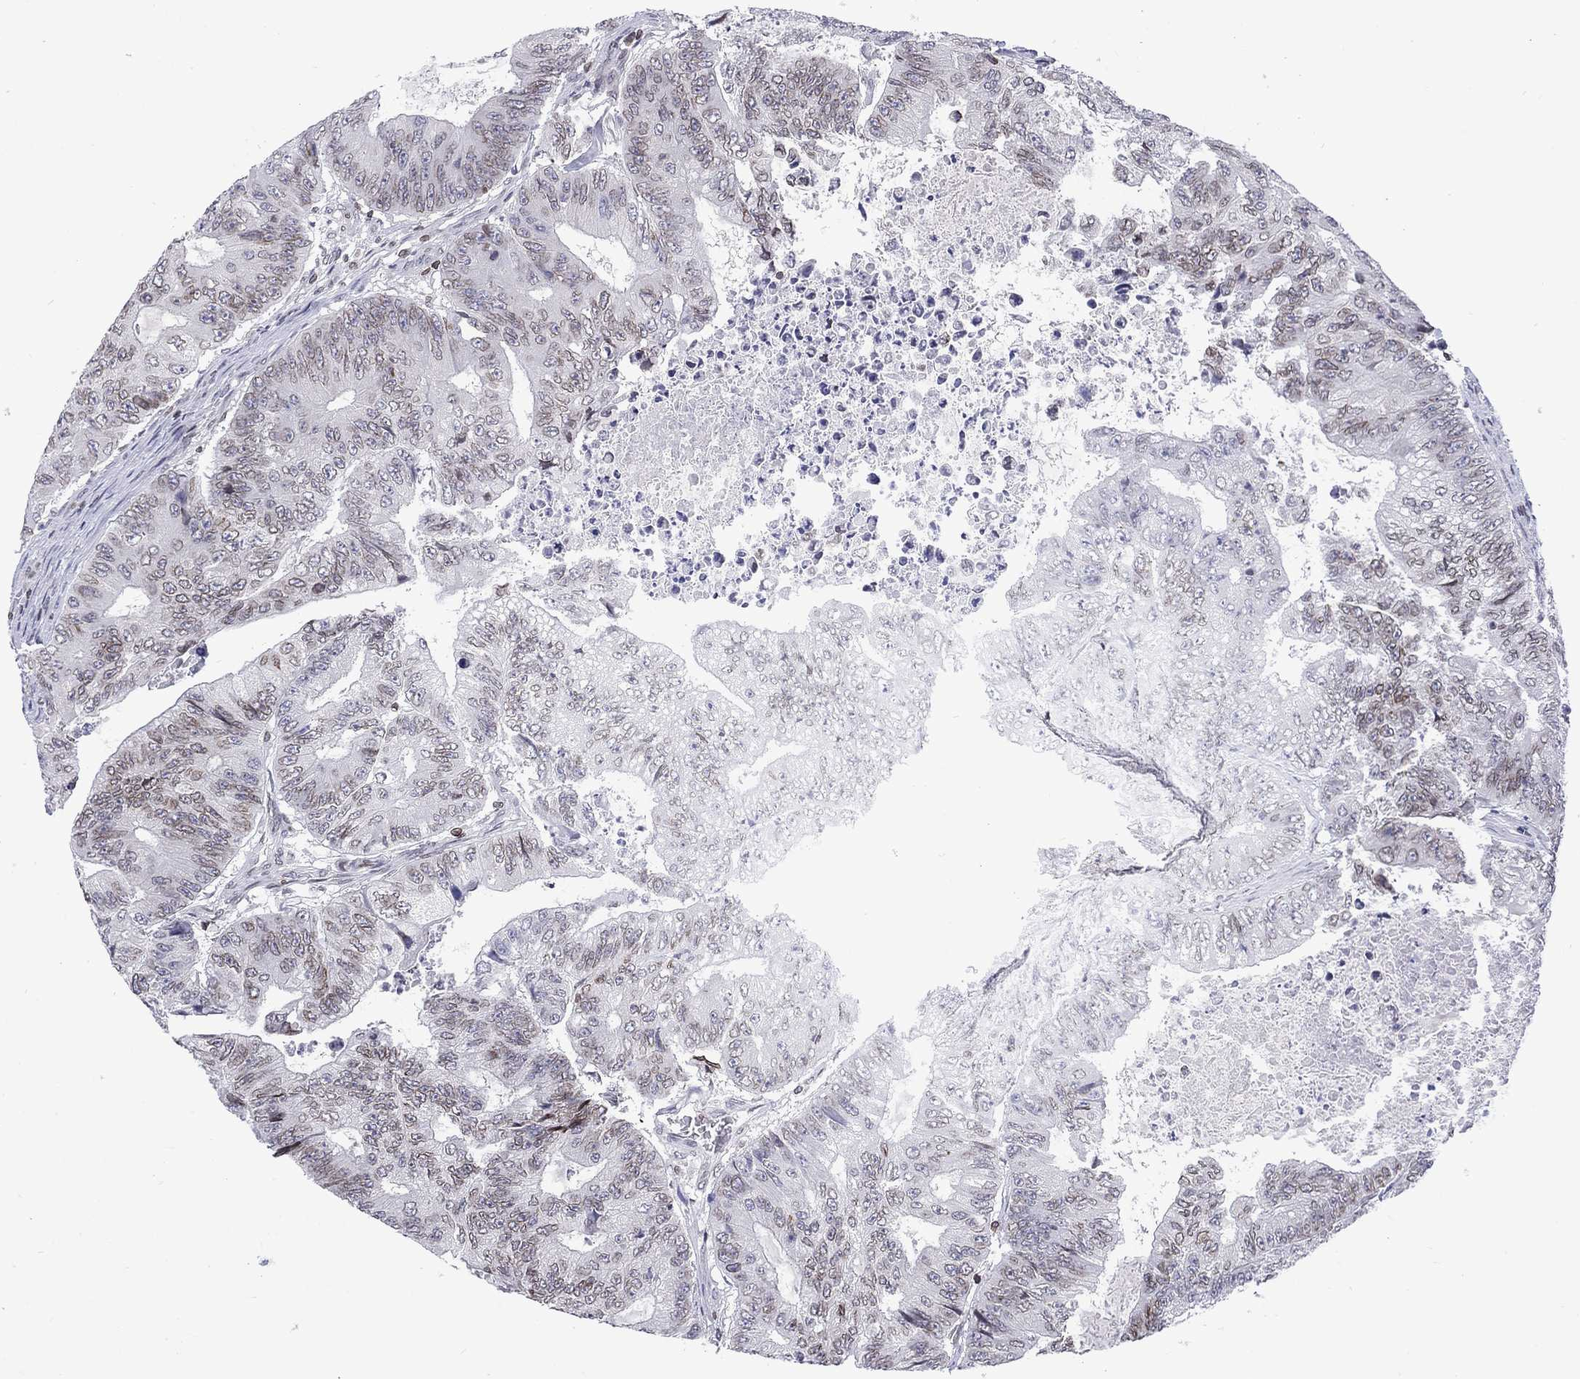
{"staining": {"intensity": "moderate", "quantity": "<25%", "location": "cytoplasmic/membranous,nuclear"}, "tissue": "colorectal cancer", "cell_type": "Tumor cells", "image_type": "cancer", "snomed": [{"axis": "morphology", "description": "Adenocarcinoma, NOS"}, {"axis": "topography", "description": "Colon"}], "caption": "Tumor cells display low levels of moderate cytoplasmic/membranous and nuclear positivity in about <25% of cells in adenocarcinoma (colorectal).", "gene": "SLA", "patient": {"sex": "female", "age": 48}}